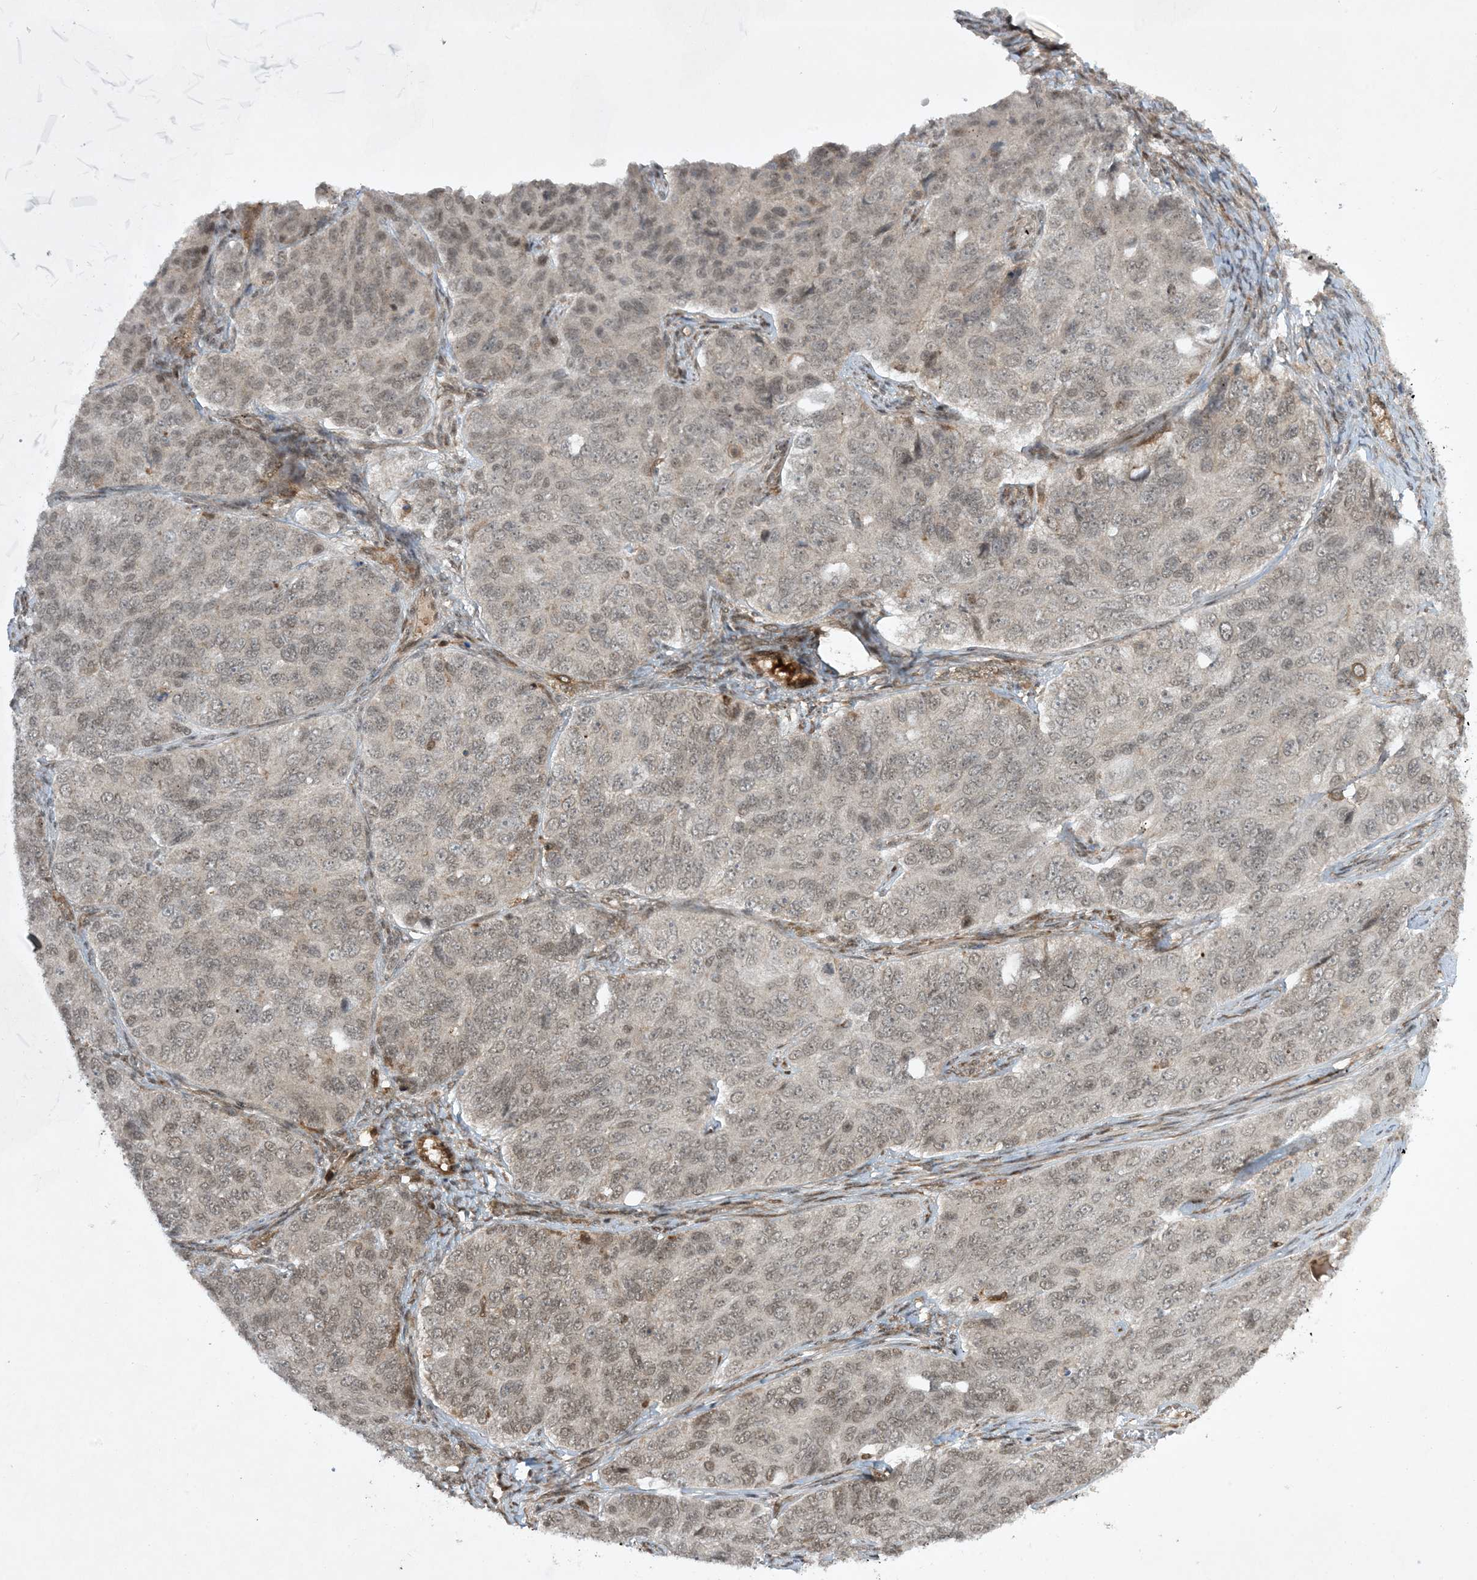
{"staining": {"intensity": "moderate", "quantity": "<25%", "location": "nuclear"}, "tissue": "ovarian cancer", "cell_type": "Tumor cells", "image_type": "cancer", "snomed": [{"axis": "morphology", "description": "Carcinoma, endometroid"}, {"axis": "topography", "description": "Ovary"}], "caption": "The histopathology image exhibits immunohistochemical staining of endometroid carcinoma (ovarian). There is moderate nuclear positivity is present in approximately <25% of tumor cells. The staining was performed using DAB (3,3'-diaminobenzidine) to visualize the protein expression in brown, while the nuclei were stained in blue with hematoxylin (Magnification: 20x).", "gene": "CERT1", "patient": {"sex": "female", "age": 51}}